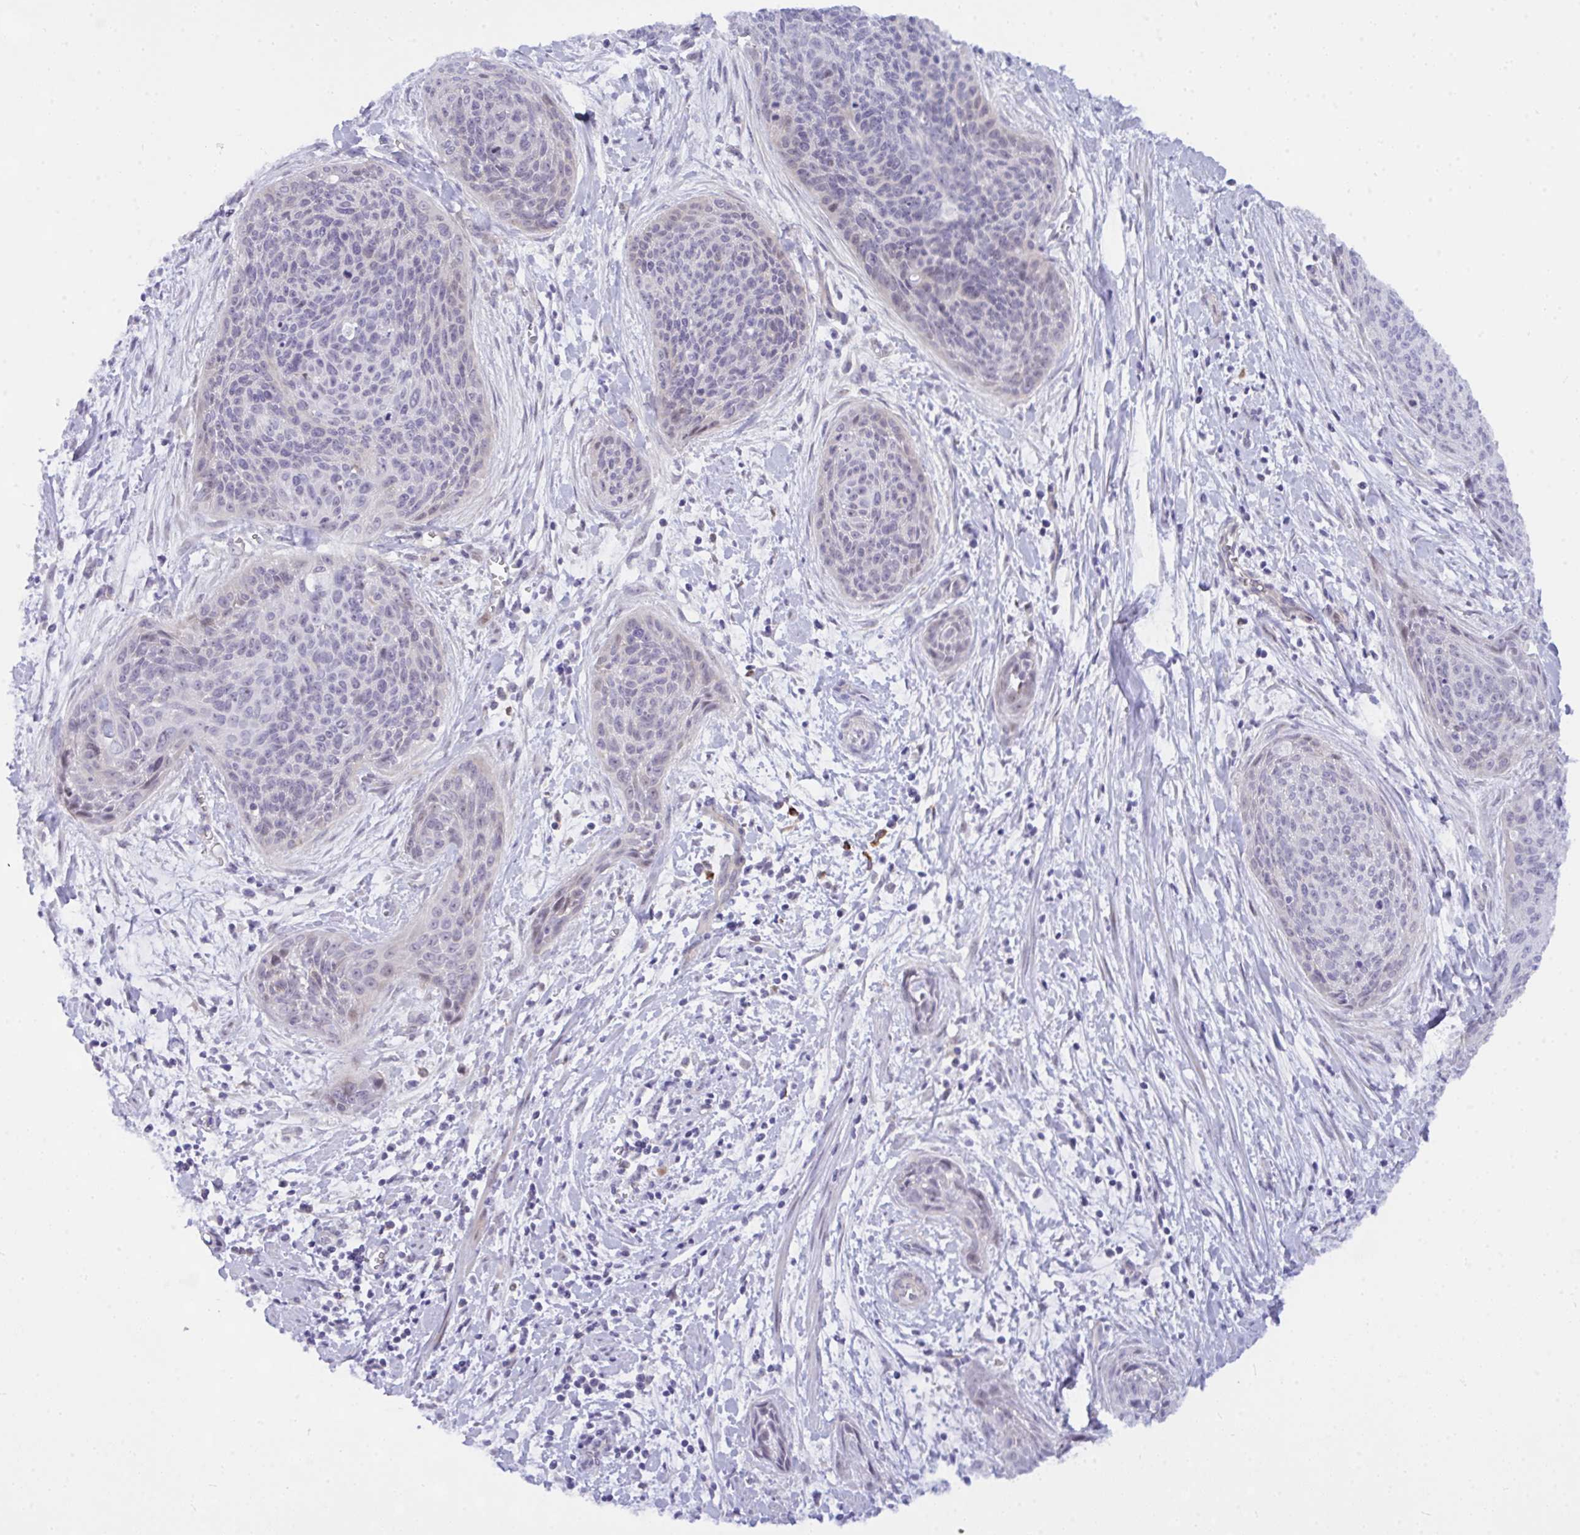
{"staining": {"intensity": "negative", "quantity": "none", "location": "none"}, "tissue": "cervical cancer", "cell_type": "Tumor cells", "image_type": "cancer", "snomed": [{"axis": "morphology", "description": "Squamous cell carcinoma, NOS"}, {"axis": "topography", "description": "Cervix"}], "caption": "This is an IHC micrograph of cervical cancer. There is no staining in tumor cells.", "gene": "NFXL1", "patient": {"sex": "female", "age": 52}}